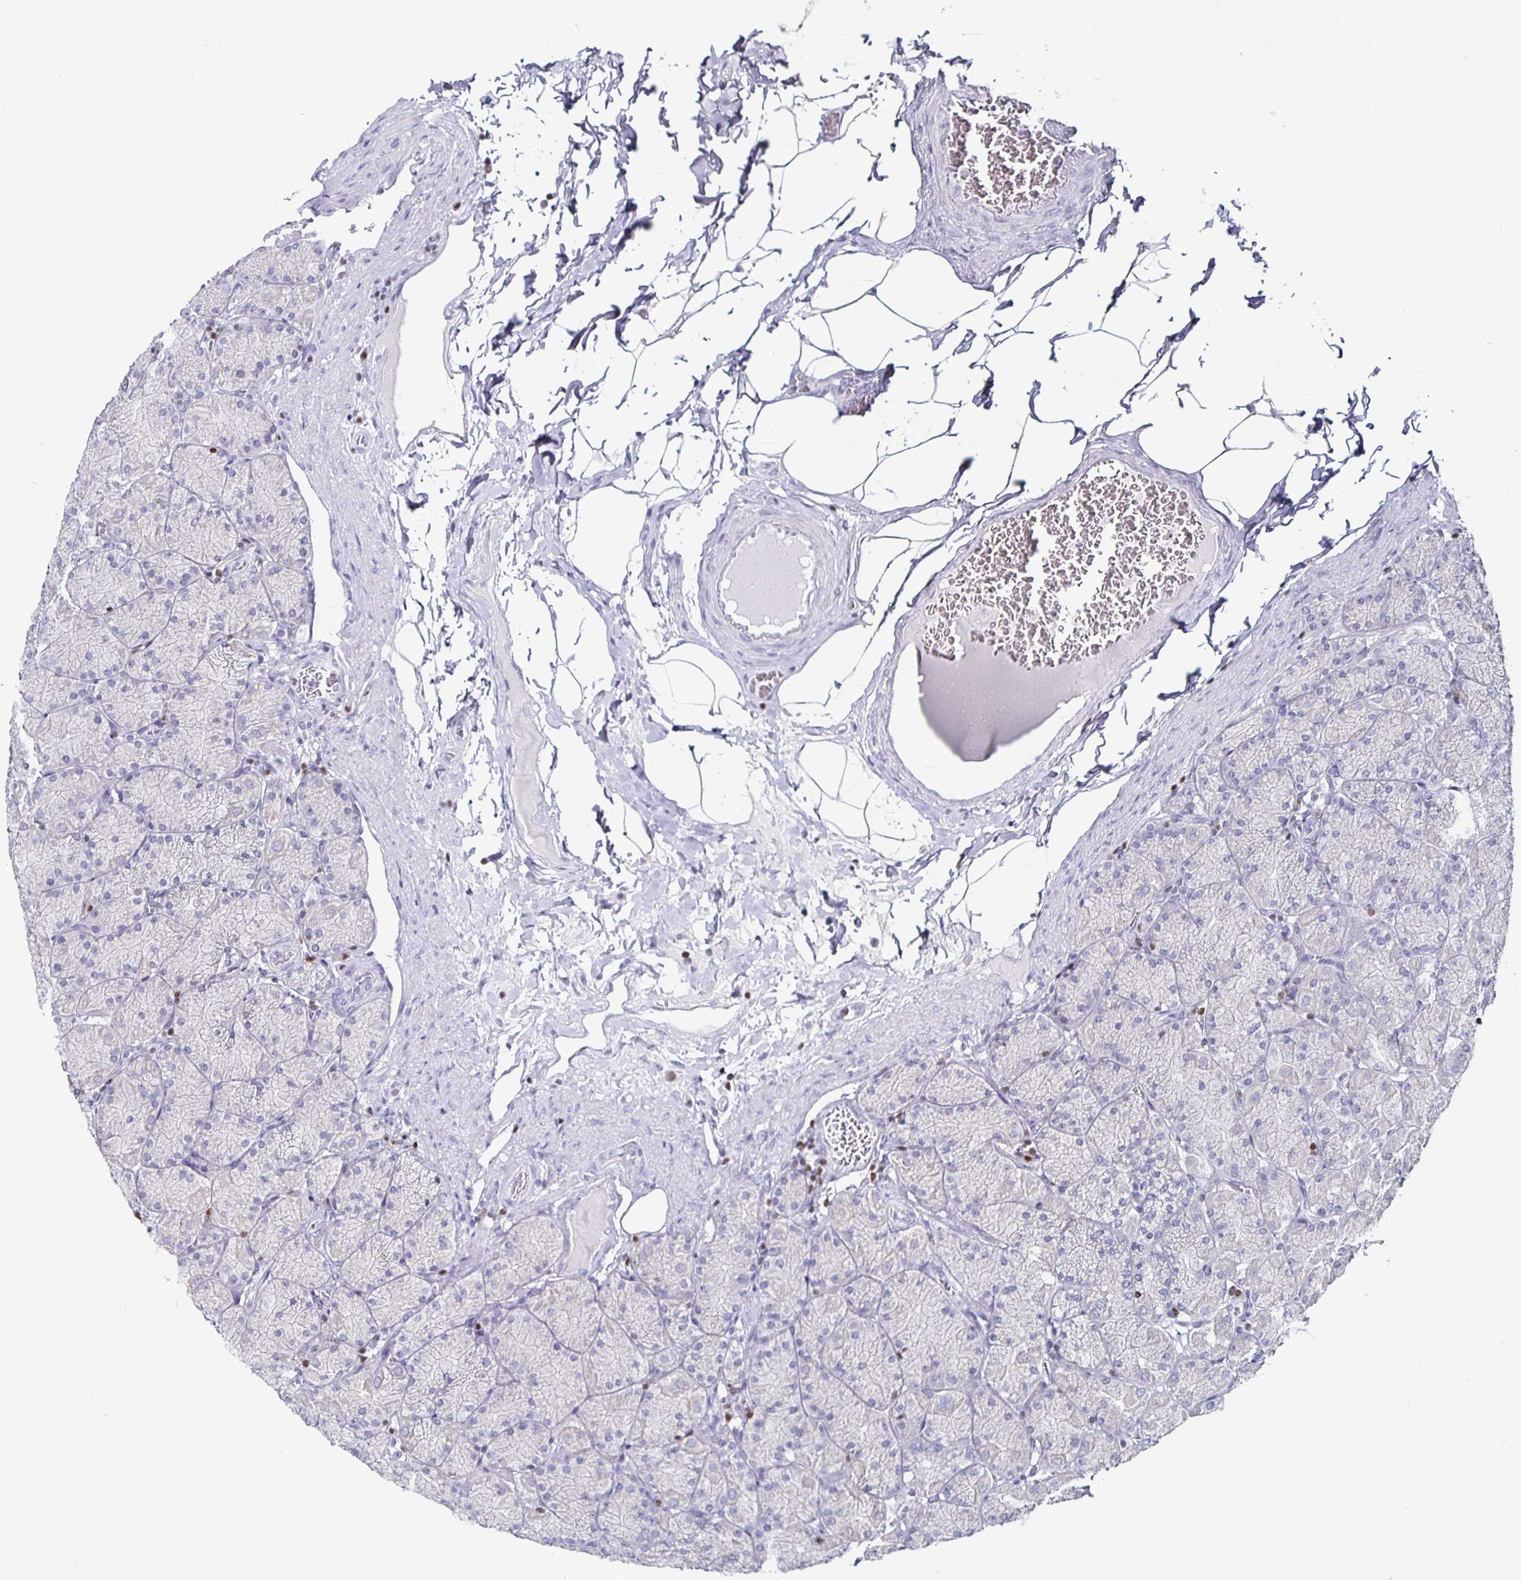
{"staining": {"intensity": "negative", "quantity": "none", "location": "none"}, "tissue": "stomach", "cell_type": "Glandular cells", "image_type": "normal", "snomed": [{"axis": "morphology", "description": "Normal tissue, NOS"}, {"axis": "topography", "description": "Stomach, upper"}], "caption": "Human stomach stained for a protein using immunohistochemistry (IHC) demonstrates no positivity in glandular cells.", "gene": "RUNX2", "patient": {"sex": "female", "age": 56}}